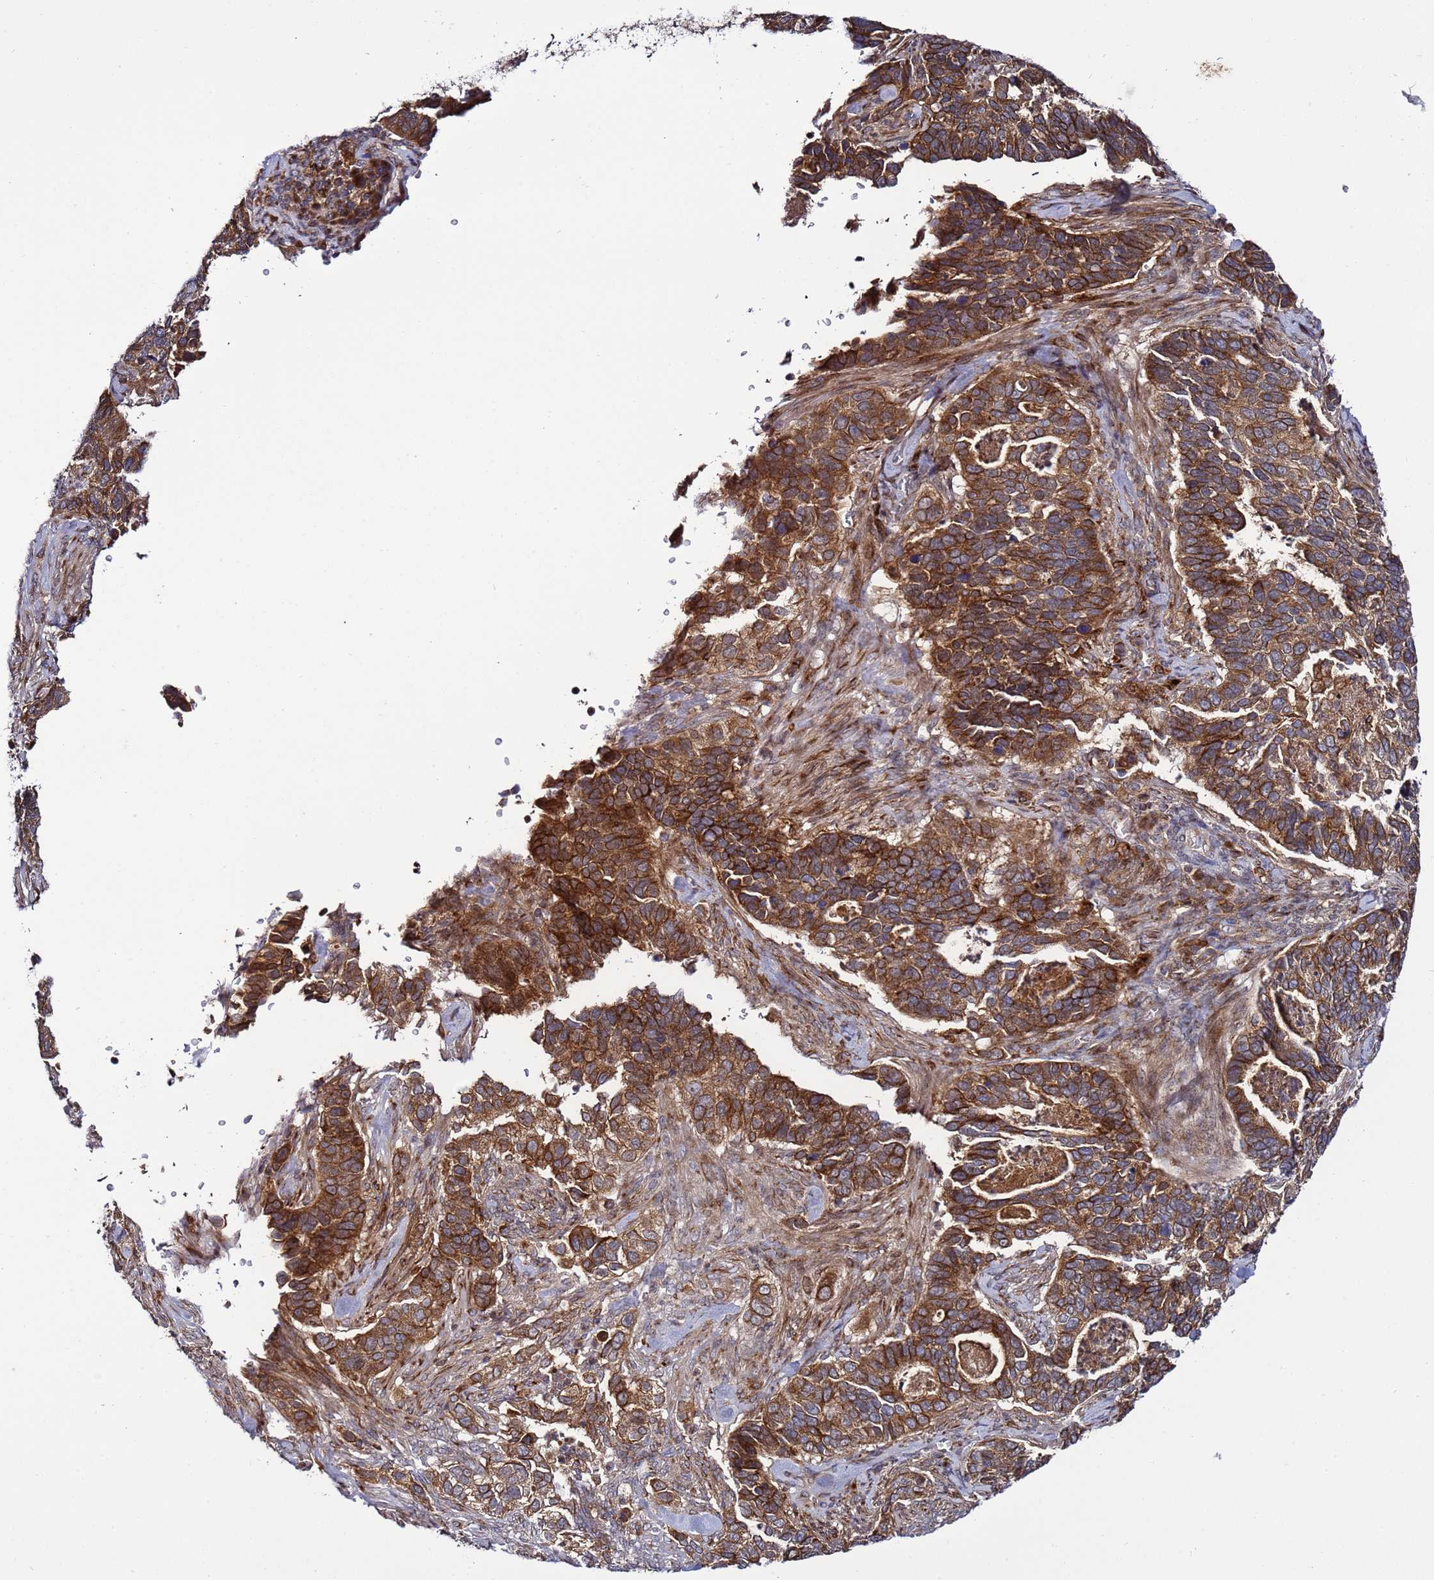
{"staining": {"intensity": "strong", "quantity": ">75%", "location": "cytoplasmic/membranous"}, "tissue": "cervical cancer", "cell_type": "Tumor cells", "image_type": "cancer", "snomed": [{"axis": "morphology", "description": "Squamous cell carcinoma, NOS"}, {"axis": "topography", "description": "Cervix"}], "caption": "Strong cytoplasmic/membranous protein expression is appreciated in about >75% of tumor cells in cervical cancer (squamous cell carcinoma).", "gene": "TMEM176B", "patient": {"sex": "female", "age": 38}}